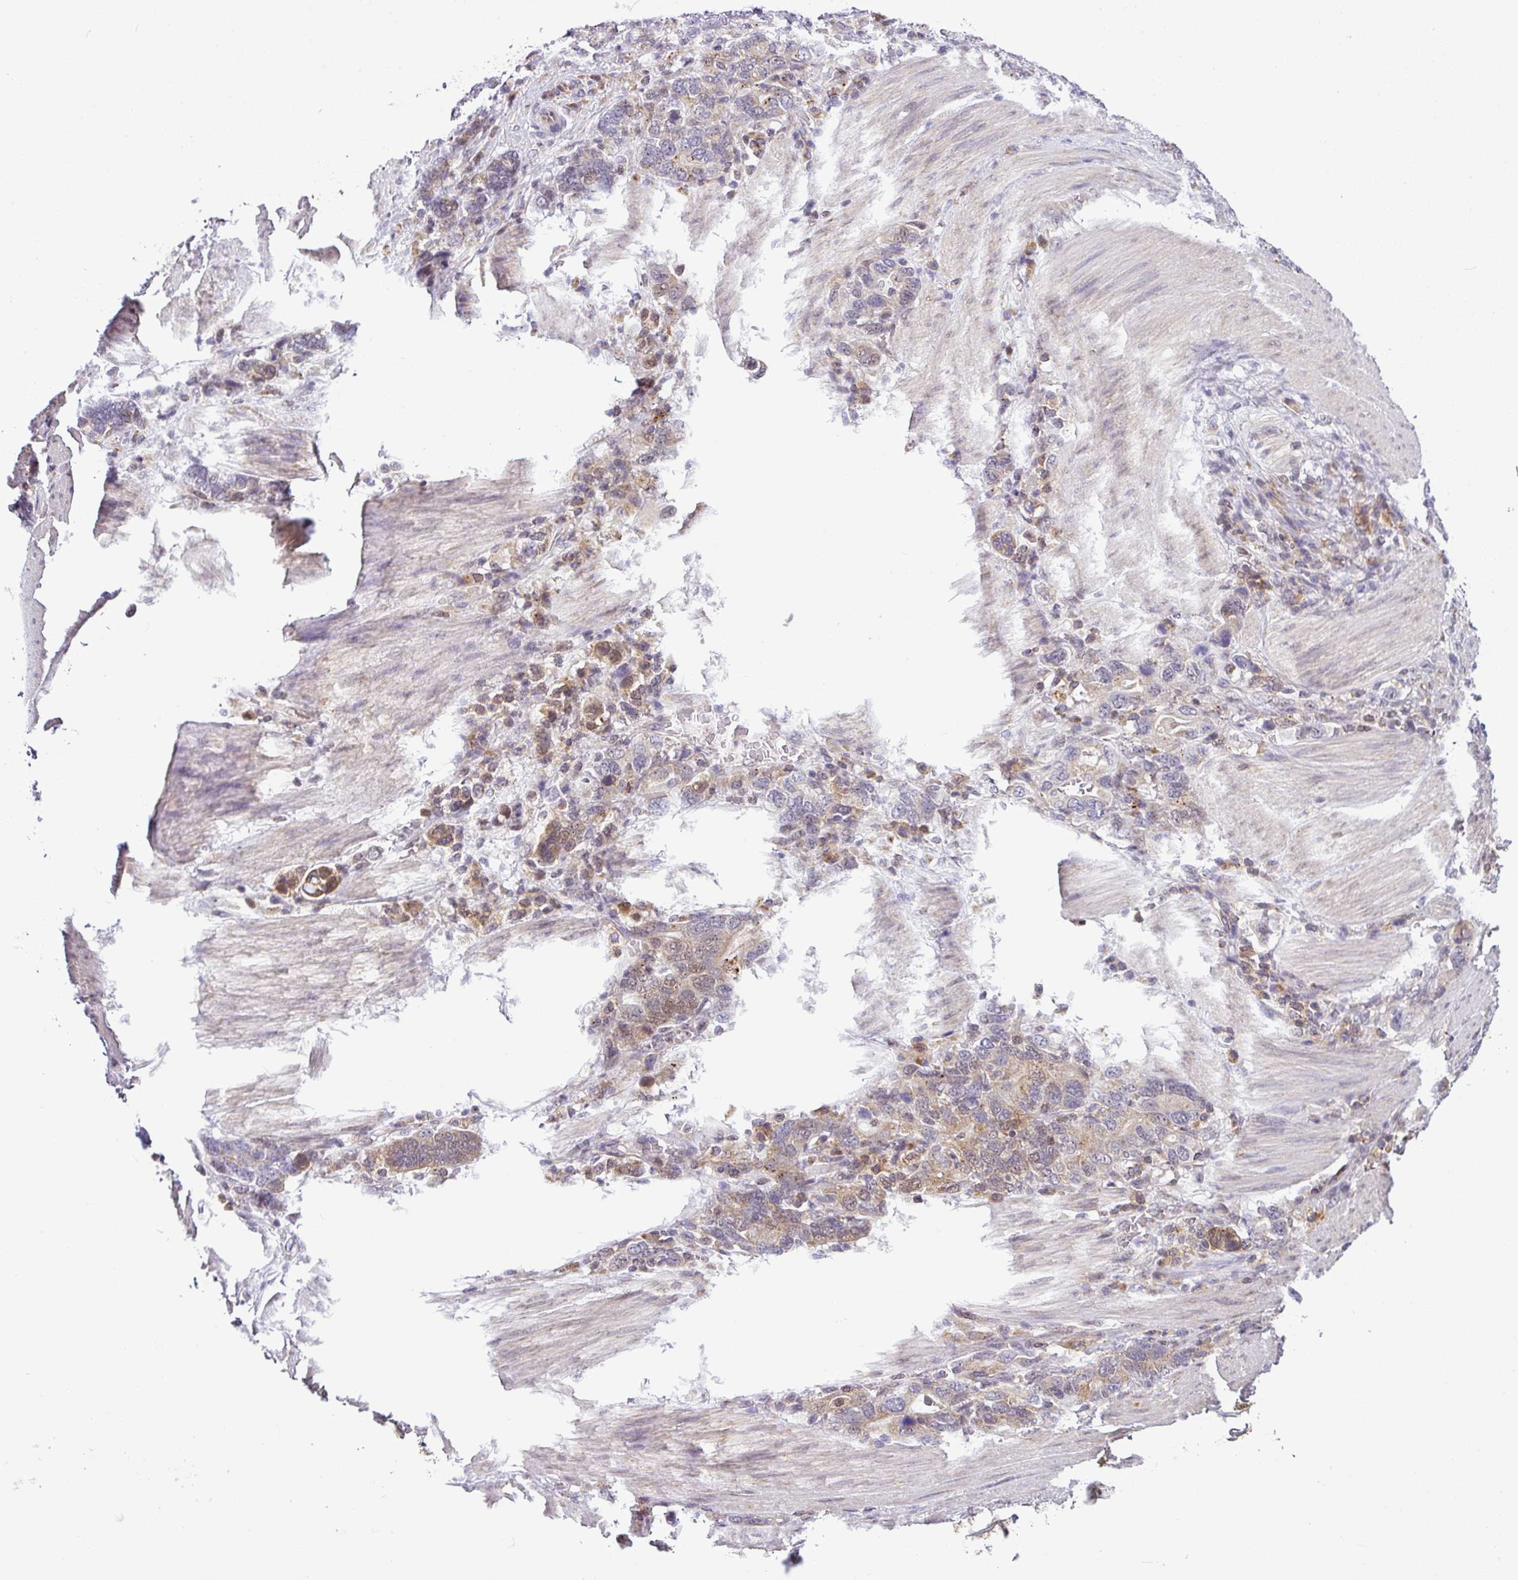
{"staining": {"intensity": "weak", "quantity": "25%-75%", "location": "cytoplasmic/membranous"}, "tissue": "stomach cancer", "cell_type": "Tumor cells", "image_type": "cancer", "snomed": [{"axis": "morphology", "description": "Adenocarcinoma, NOS"}, {"axis": "topography", "description": "Stomach, upper"}, {"axis": "topography", "description": "Stomach"}], "caption": "This is a histology image of immunohistochemistry (IHC) staining of stomach adenocarcinoma, which shows weak expression in the cytoplasmic/membranous of tumor cells.", "gene": "NDUFB2", "patient": {"sex": "male", "age": 62}}